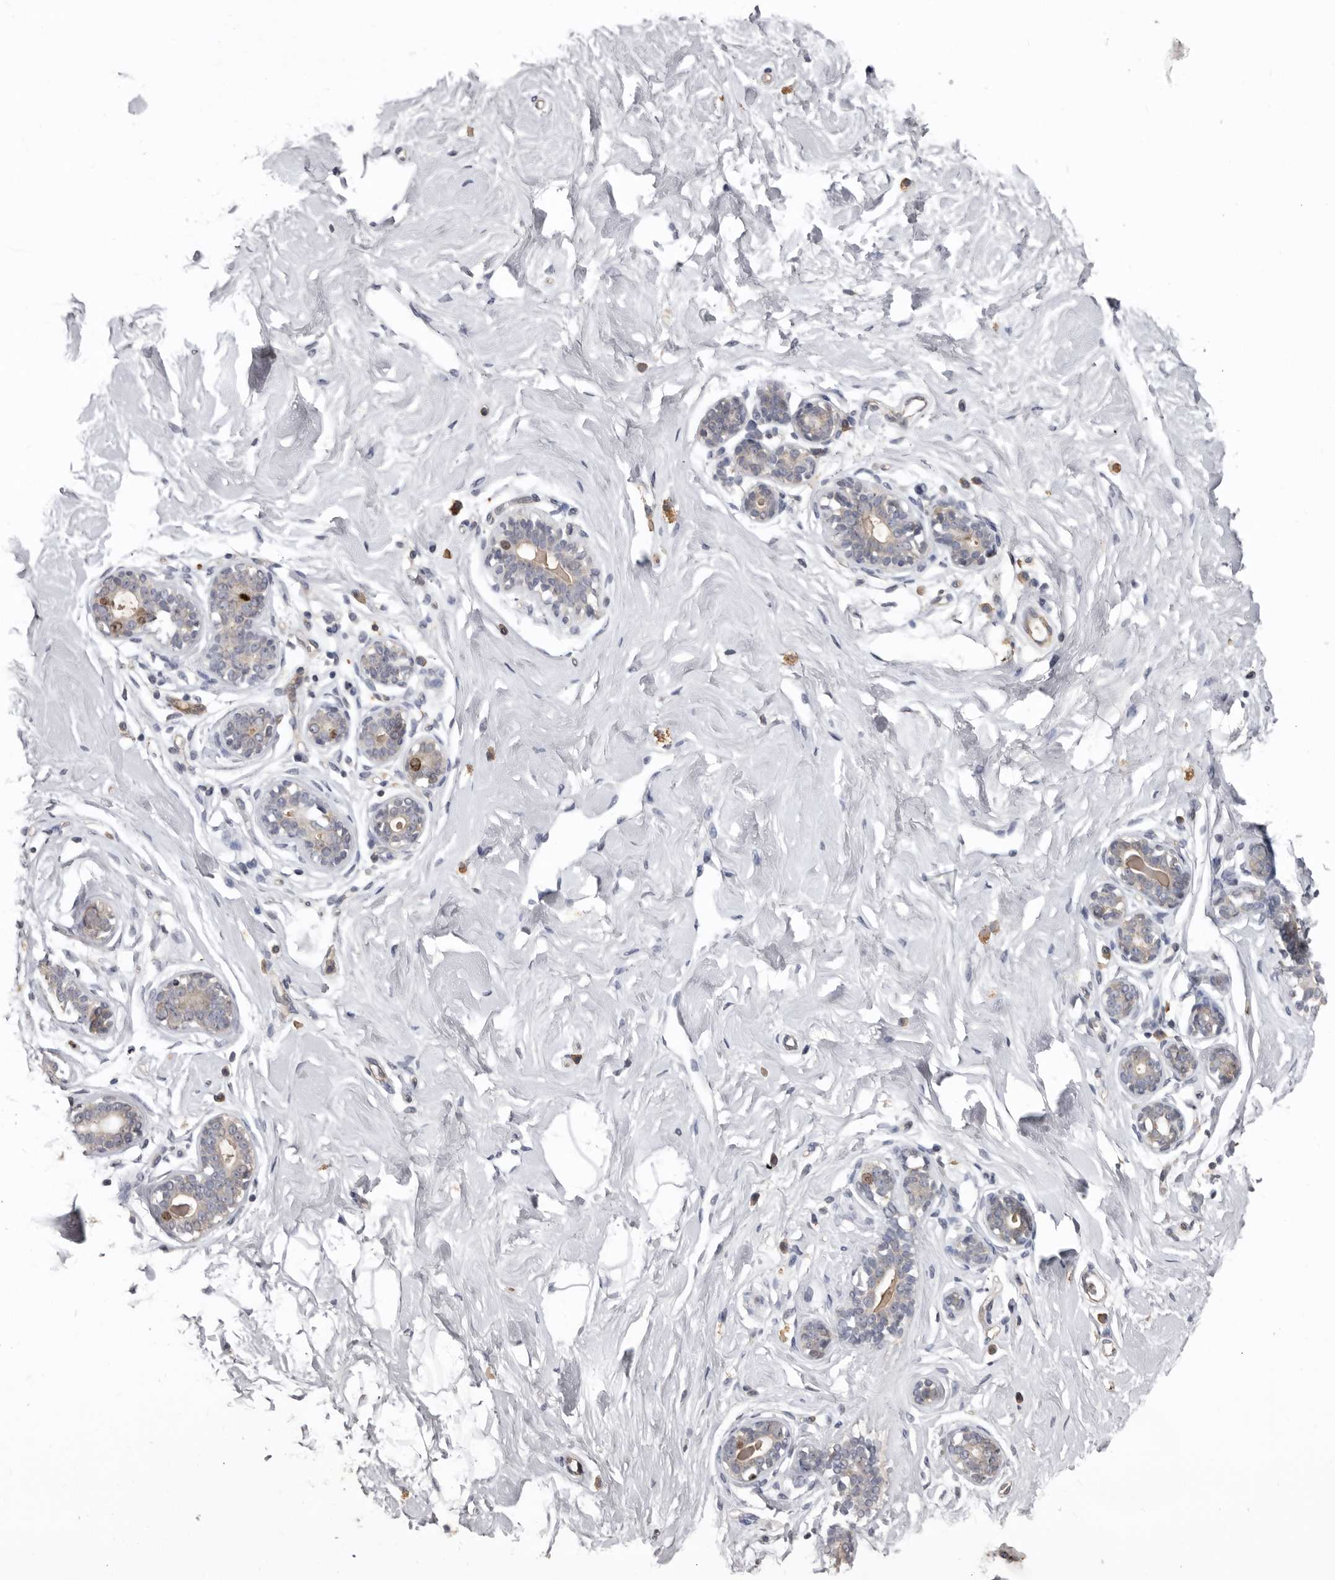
{"staining": {"intensity": "negative", "quantity": "none", "location": "none"}, "tissue": "breast", "cell_type": "Adipocytes", "image_type": "normal", "snomed": [{"axis": "morphology", "description": "Normal tissue, NOS"}, {"axis": "morphology", "description": "Adenoma, NOS"}, {"axis": "topography", "description": "Breast"}], "caption": "This photomicrograph is of benign breast stained with immunohistochemistry (IHC) to label a protein in brown with the nuclei are counter-stained blue. There is no positivity in adipocytes.", "gene": "CDCA8", "patient": {"sex": "female", "age": 23}}